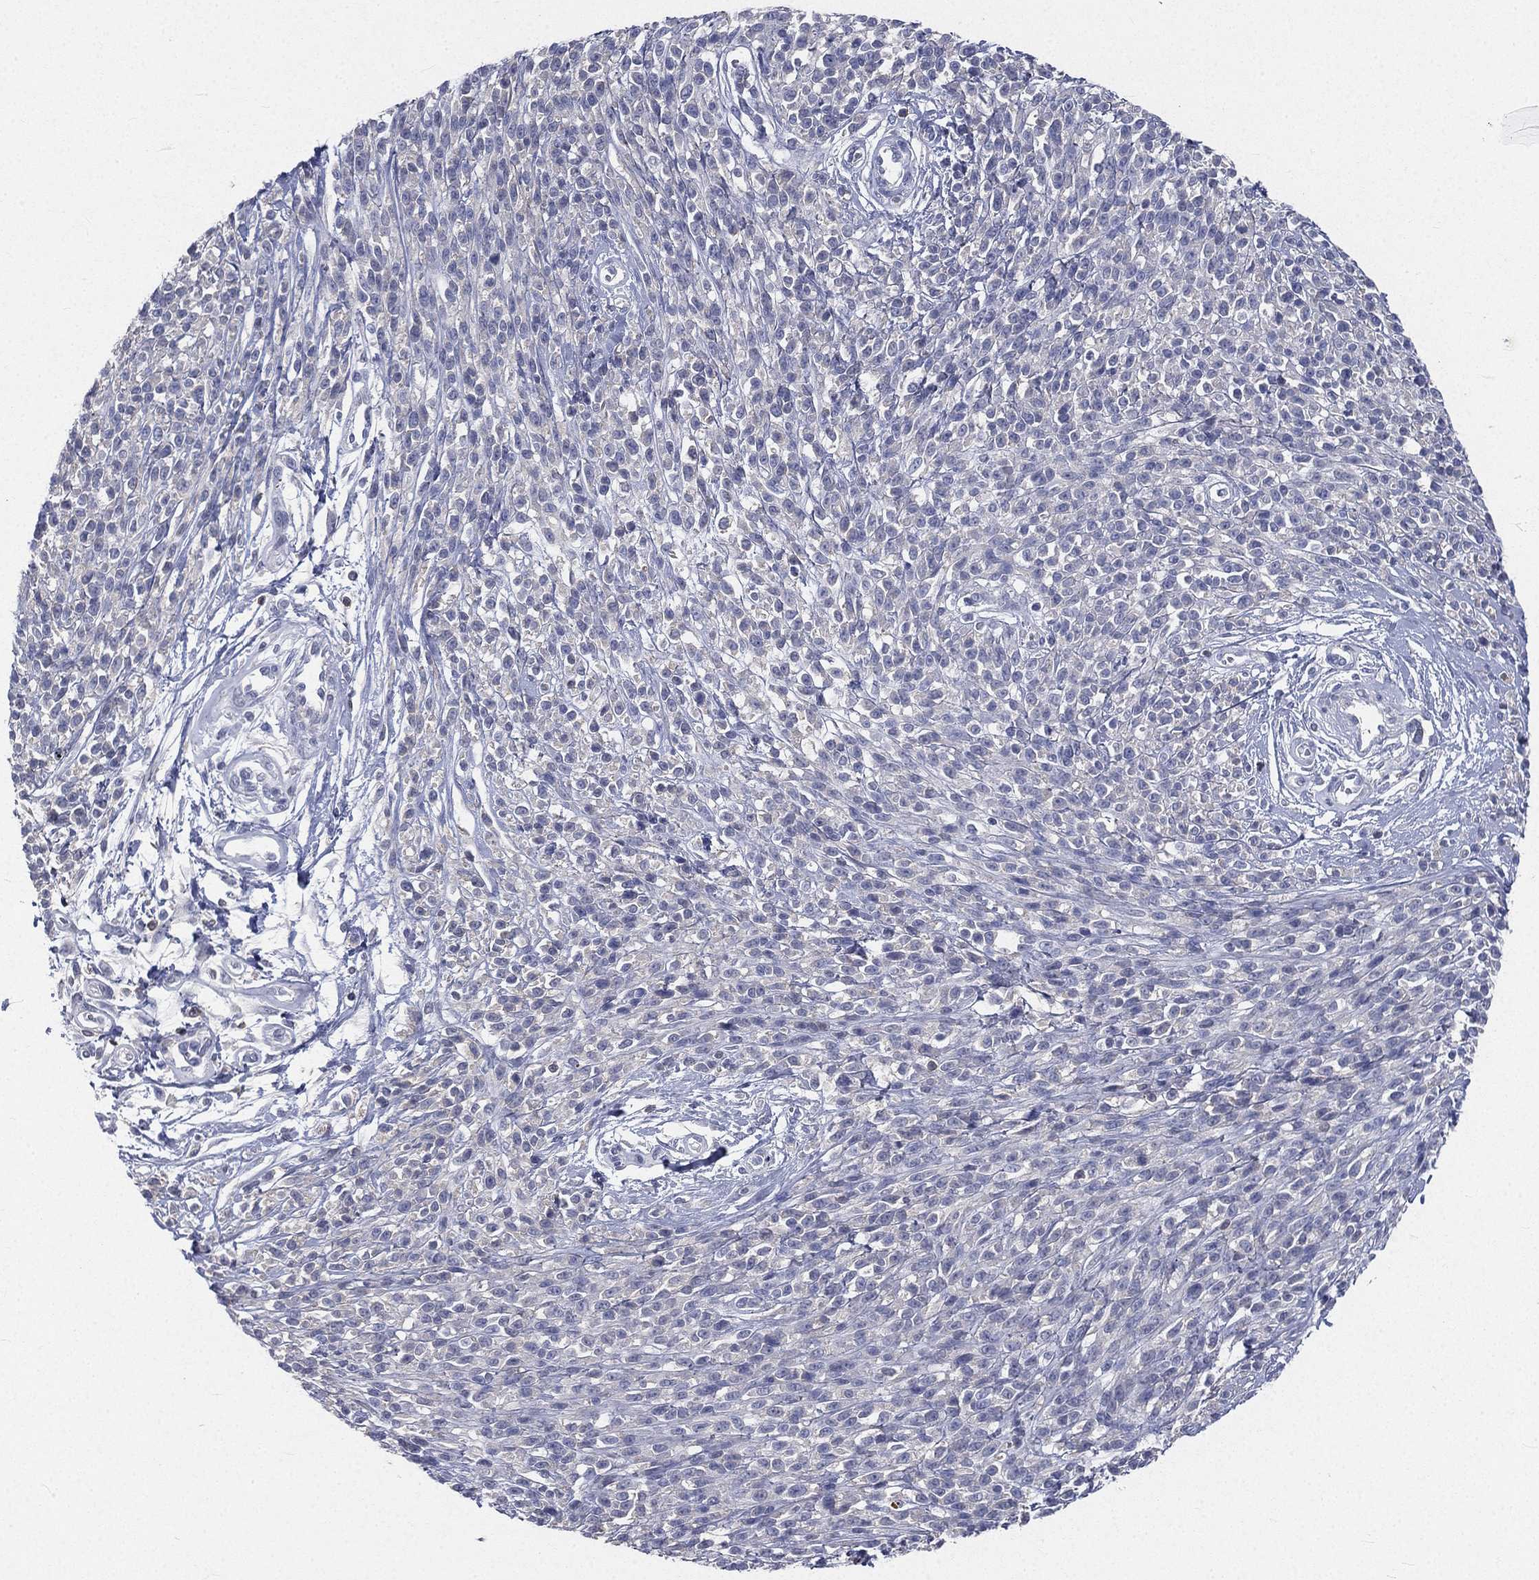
{"staining": {"intensity": "negative", "quantity": "none", "location": "none"}, "tissue": "melanoma", "cell_type": "Tumor cells", "image_type": "cancer", "snomed": [{"axis": "morphology", "description": "Malignant melanoma, NOS"}, {"axis": "topography", "description": "Skin"}, {"axis": "topography", "description": "Skin of trunk"}], "caption": "This is an immunohistochemistry micrograph of melanoma. There is no positivity in tumor cells.", "gene": "CD3D", "patient": {"sex": "male", "age": 74}}